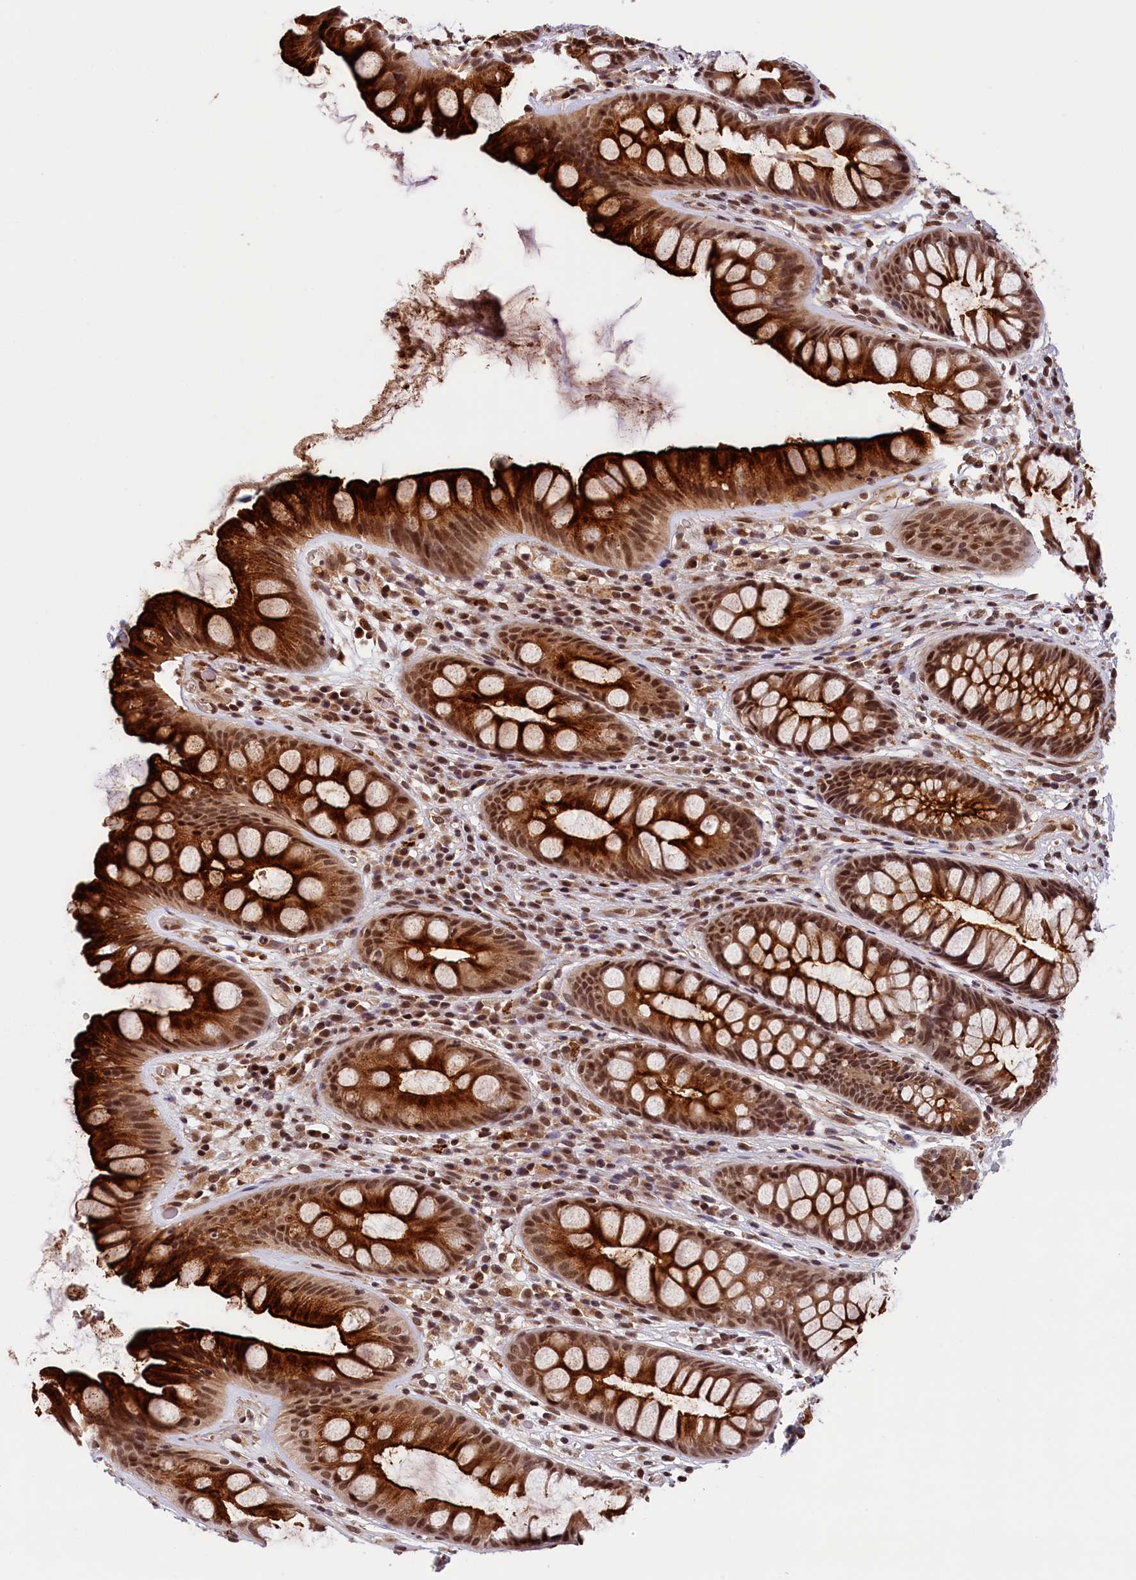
{"staining": {"intensity": "strong", "quantity": ">75%", "location": "cytoplasmic/membranous,nuclear"}, "tissue": "rectum", "cell_type": "Glandular cells", "image_type": "normal", "snomed": [{"axis": "morphology", "description": "Normal tissue, NOS"}, {"axis": "topography", "description": "Rectum"}], "caption": "Immunohistochemical staining of unremarkable rectum demonstrates high levels of strong cytoplasmic/membranous,nuclear positivity in about >75% of glandular cells.", "gene": "KCNK6", "patient": {"sex": "male", "age": 74}}